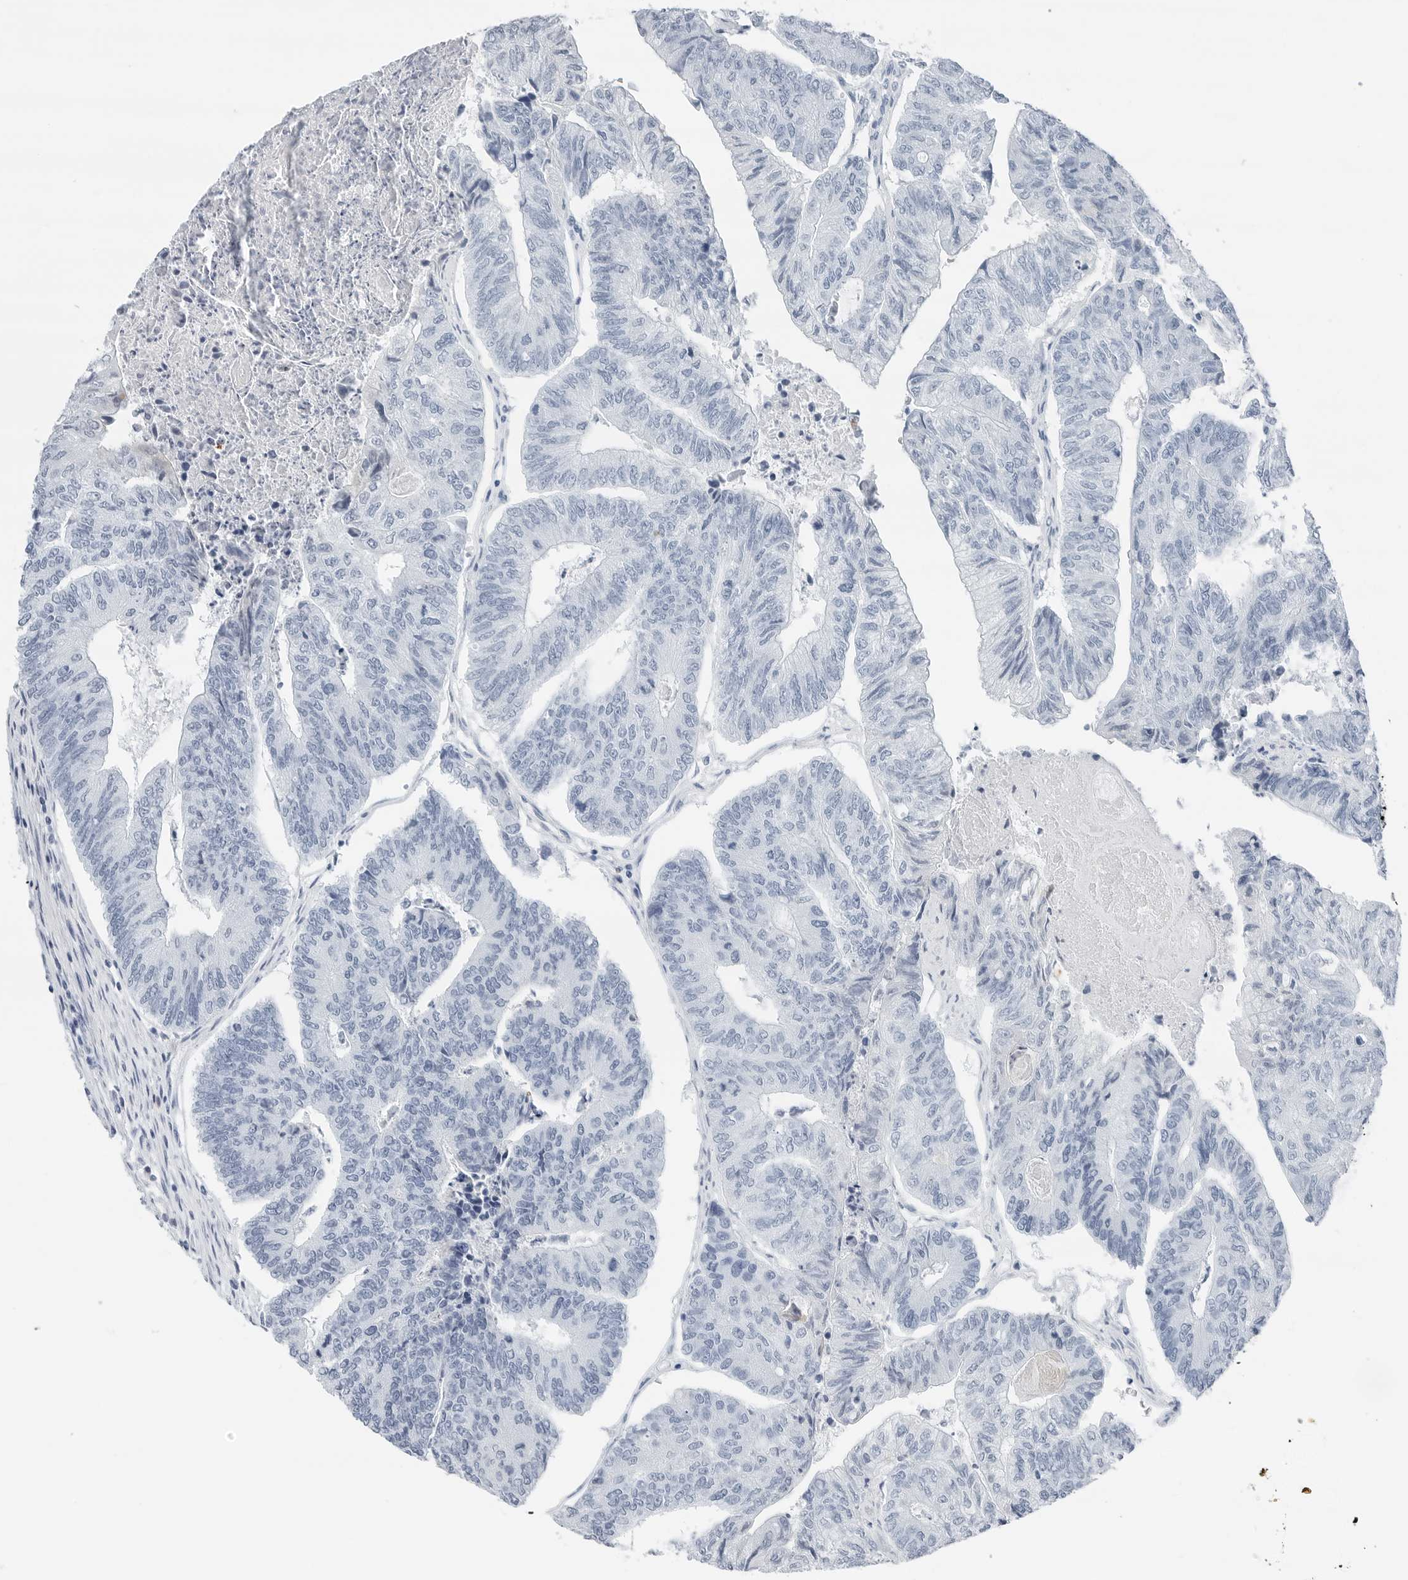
{"staining": {"intensity": "negative", "quantity": "none", "location": "none"}, "tissue": "colorectal cancer", "cell_type": "Tumor cells", "image_type": "cancer", "snomed": [{"axis": "morphology", "description": "Adenocarcinoma, NOS"}, {"axis": "topography", "description": "Colon"}], "caption": "Colorectal cancer (adenocarcinoma) was stained to show a protein in brown. There is no significant positivity in tumor cells.", "gene": "SLPI", "patient": {"sex": "female", "age": 67}}